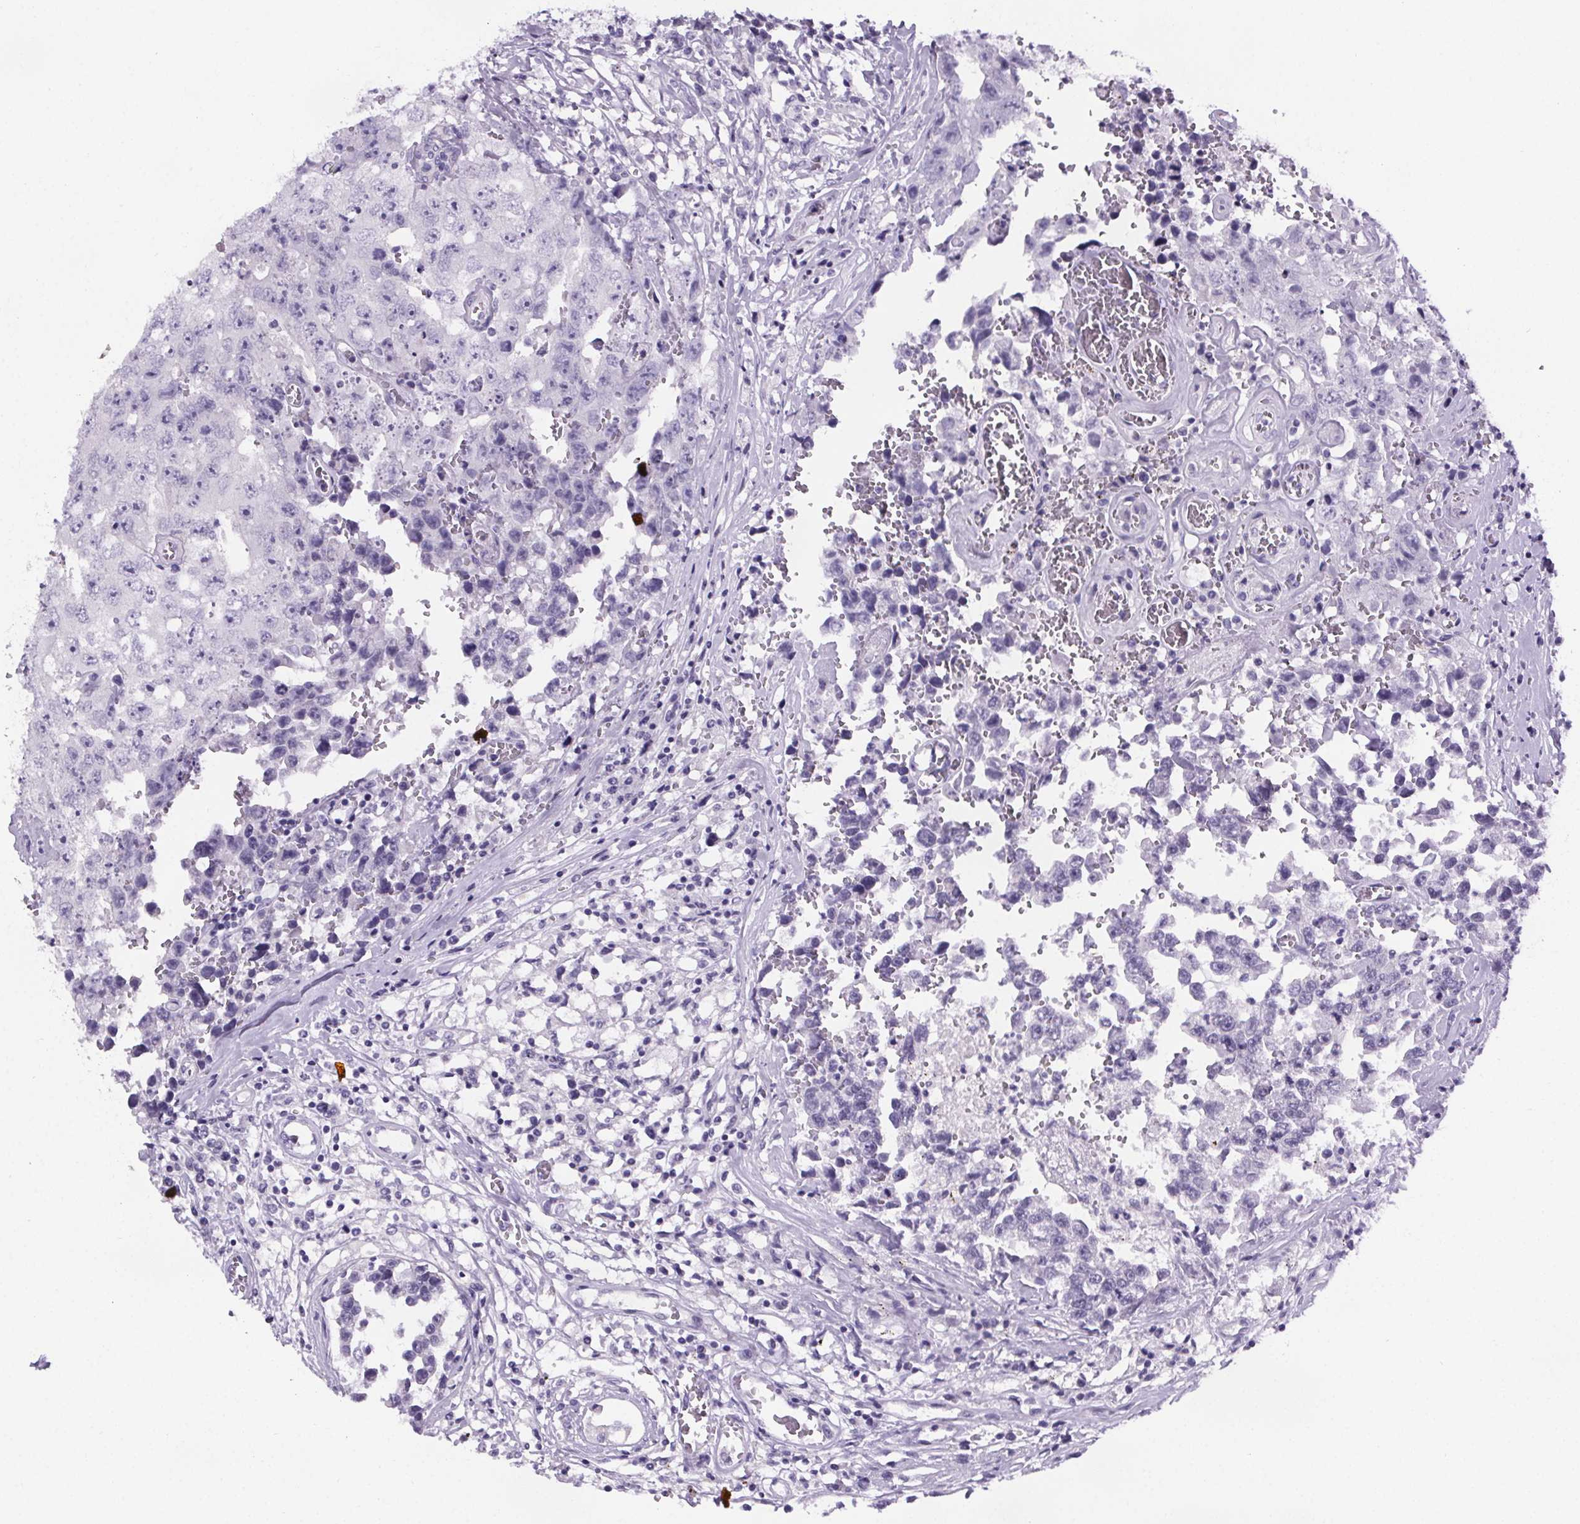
{"staining": {"intensity": "negative", "quantity": "none", "location": "none"}, "tissue": "testis cancer", "cell_type": "Tumor cells", "image_type": "cancer", "snomed": [{"axis": "morphology", "description": "Carcinoma, Embryonal, NOS"}, {"axis": "topography", "description": "Testis"}], "caption": "High power microscopy photomicrograph of an immunohistochemistry (IHC) image of testis cancer, revealing no significant positivity in tumor cells.", "gene": "CUBN", "patient": {"sex": "male", "age": 36}}